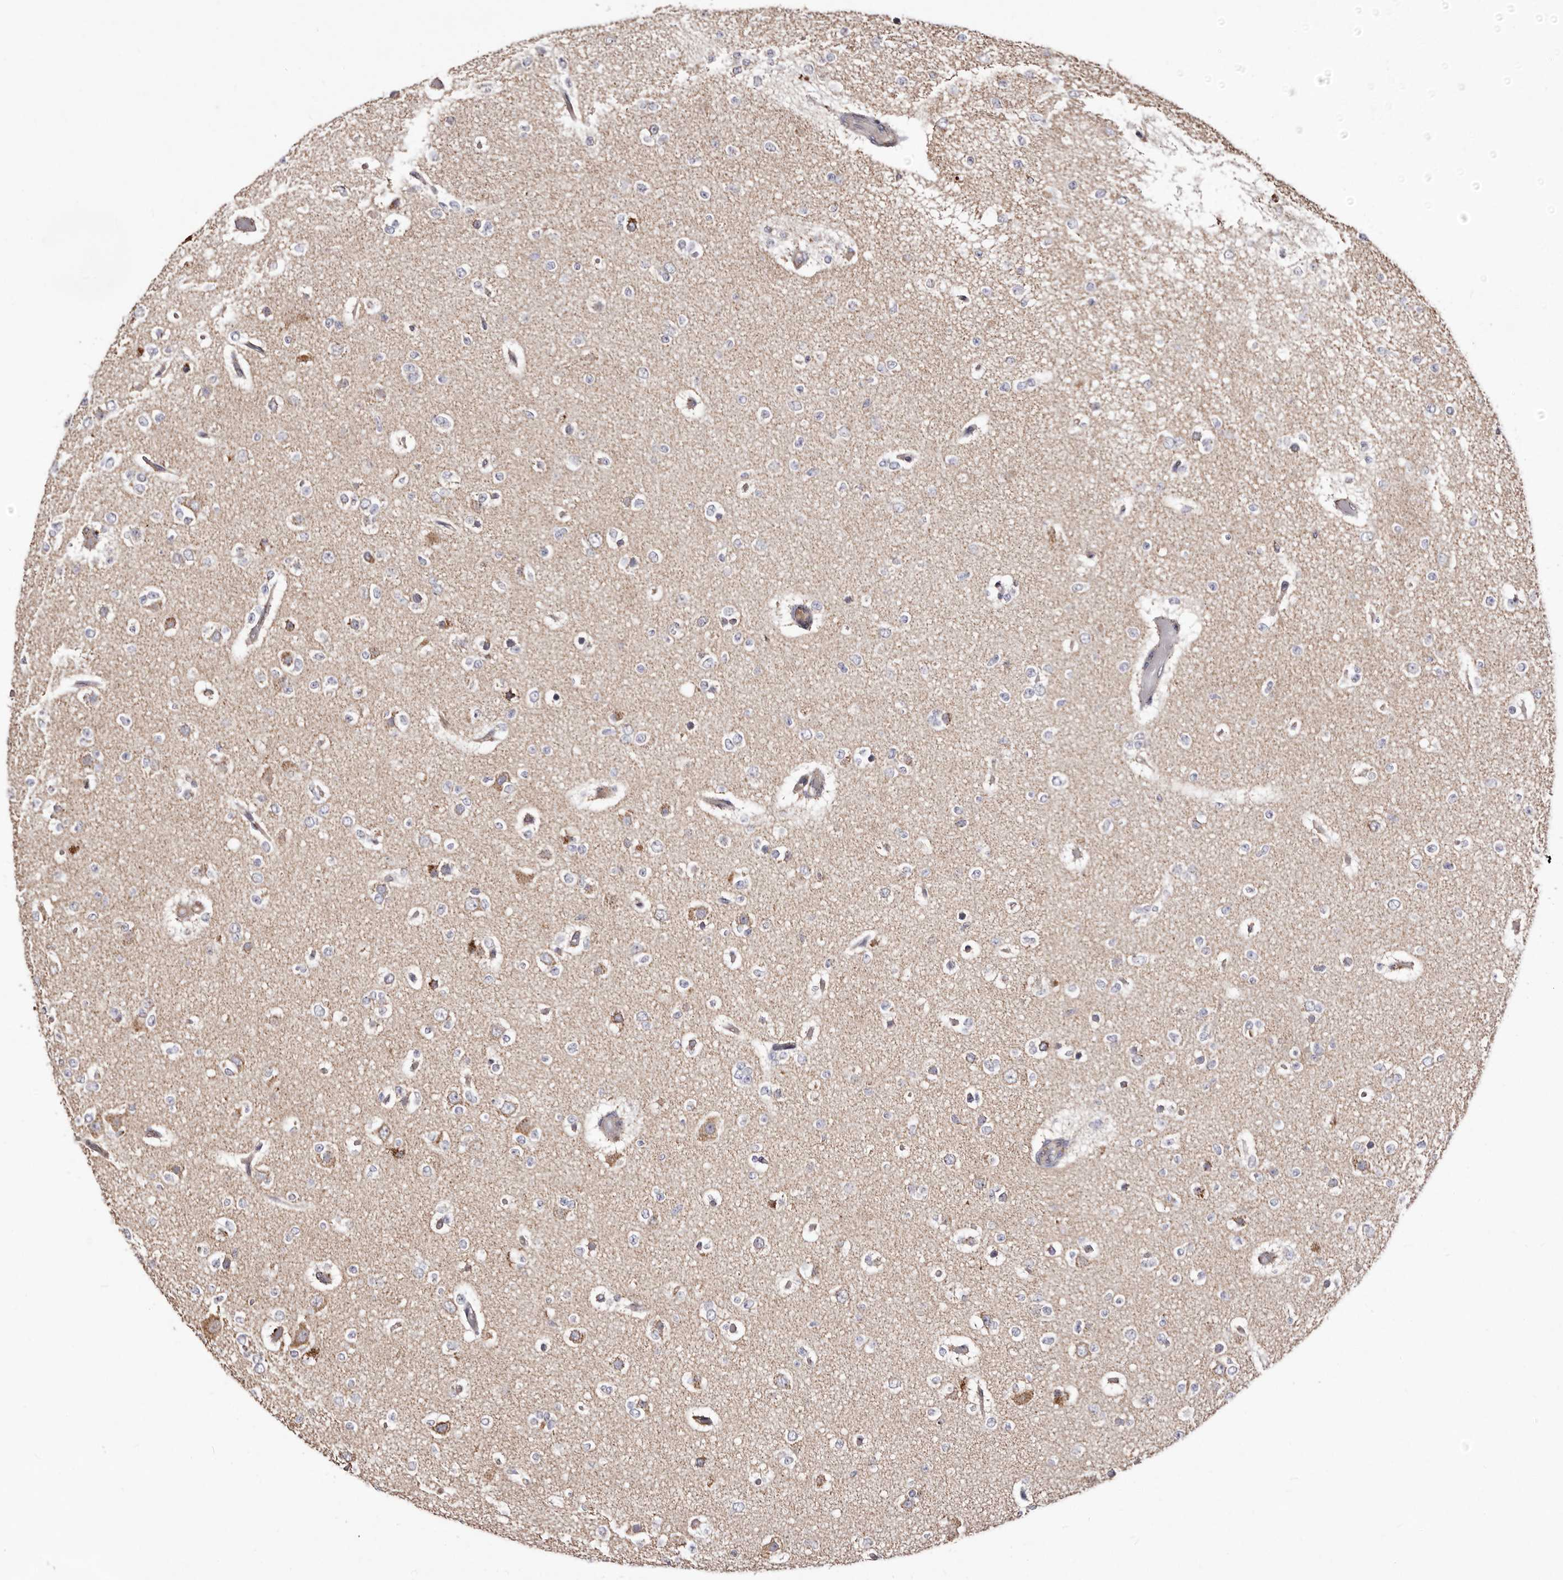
{"staining": {"intensity": "negative", "quantity": "none", "location": "none"}, "tissue": "glioma", "cell_type": "Tumor cells", "image_type": "cancer", "snomed": [{"axis": "morphology", "description": "Glioma, malignant, Low grade"}, {"axis": "topography", "description": "Brain"}], "caption": "Glioma stained for a protein using immunohistochemistry reveals no positivity tumor cells.", "gene": "LUZP1", "patient": {"sex": "female", "age": 22}}